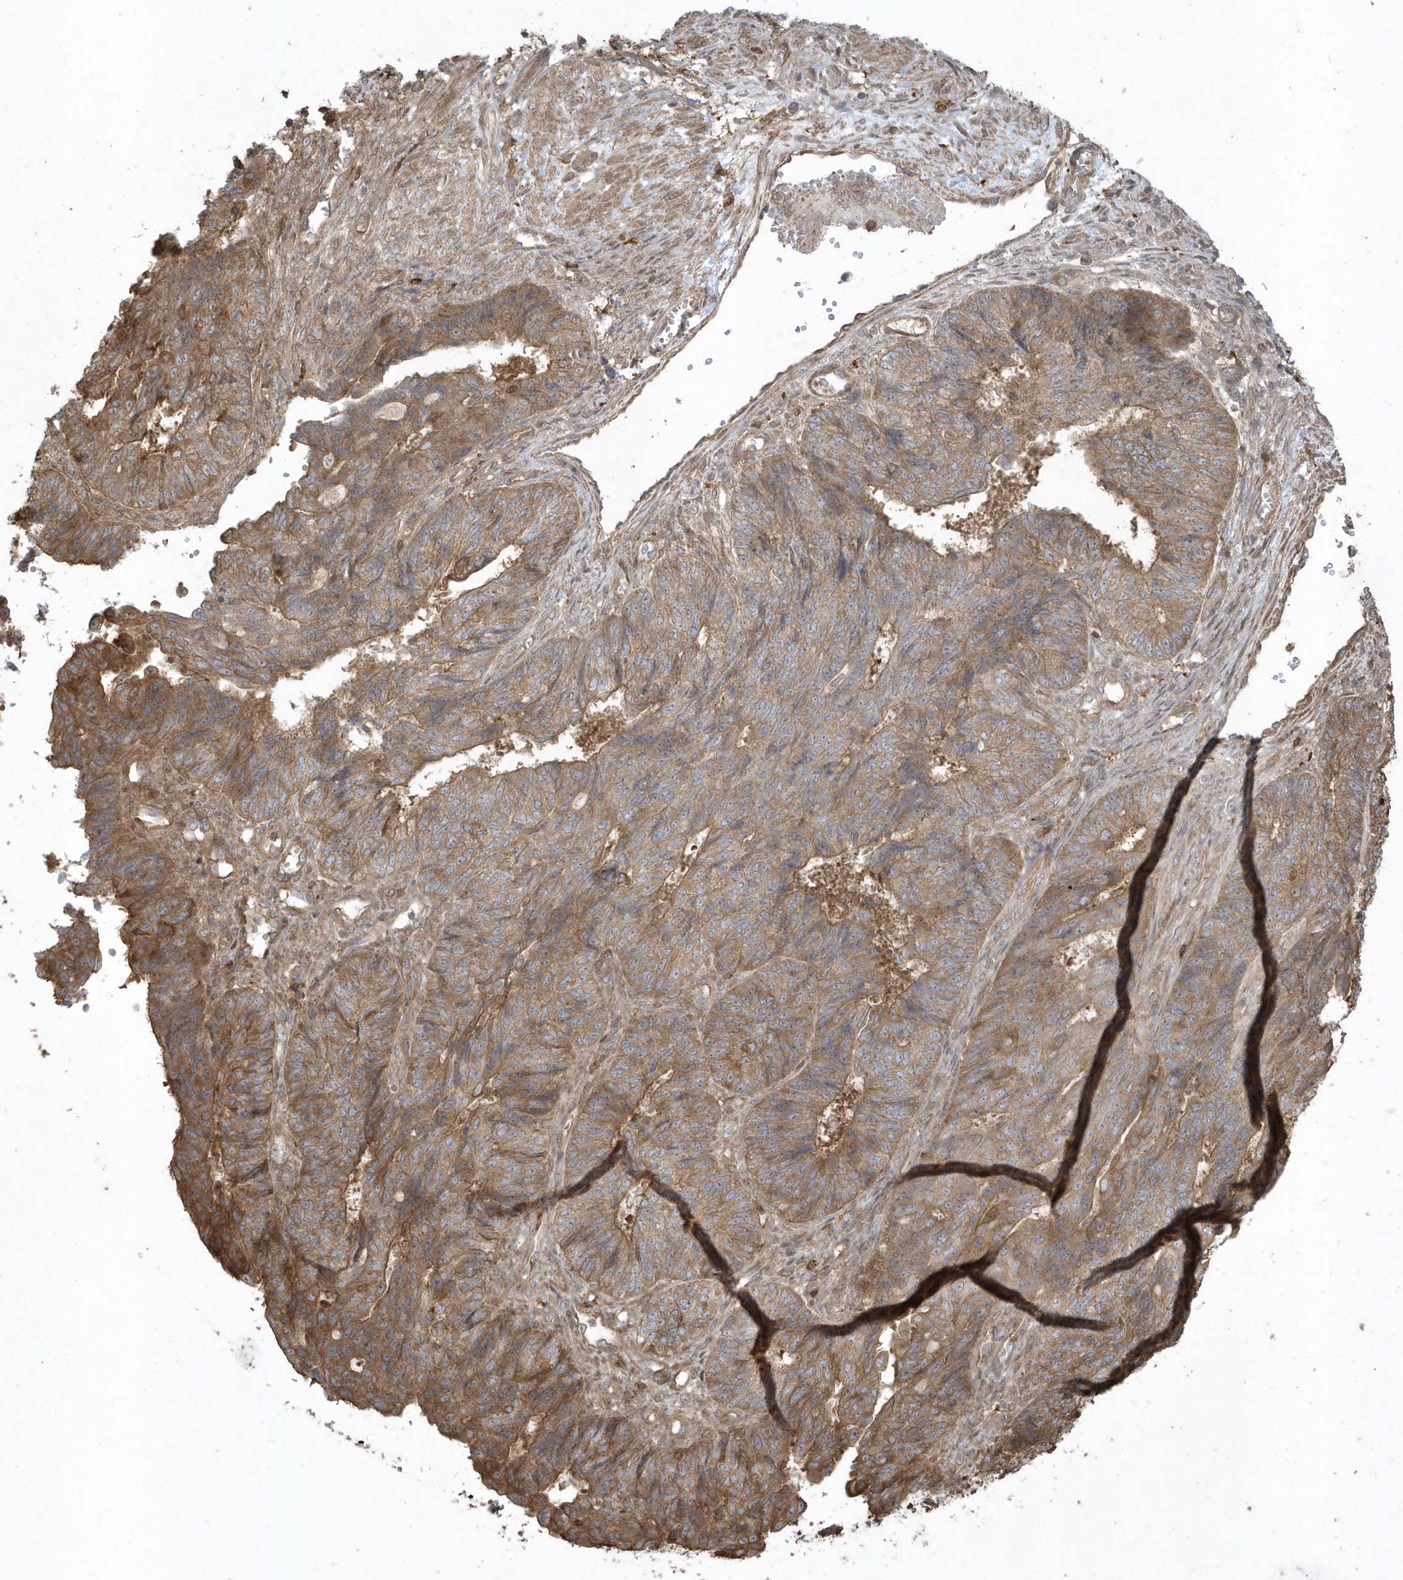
{"staining": {"intensity": "moderate", "quantity": ">75%", "location": "cytoplasmic/membranous"}, "tissue": "endometrial cancer", "cell_type": "Tumor cells", "image_type": "cancer", "snomed": [{"axis": "morphology", "description": "Adenocarcinoma, NOS"}, {"axis": "topography", "description": "Endometrium"}], "caption": "Immunohistochemical staining of human endometrial cancer demonstrates moderate cytoplasmic/membranous protein staining in approximately >75% of tumor cells.", "gene": "HNMT", "patient": {"sex": "female", "age": 32}}